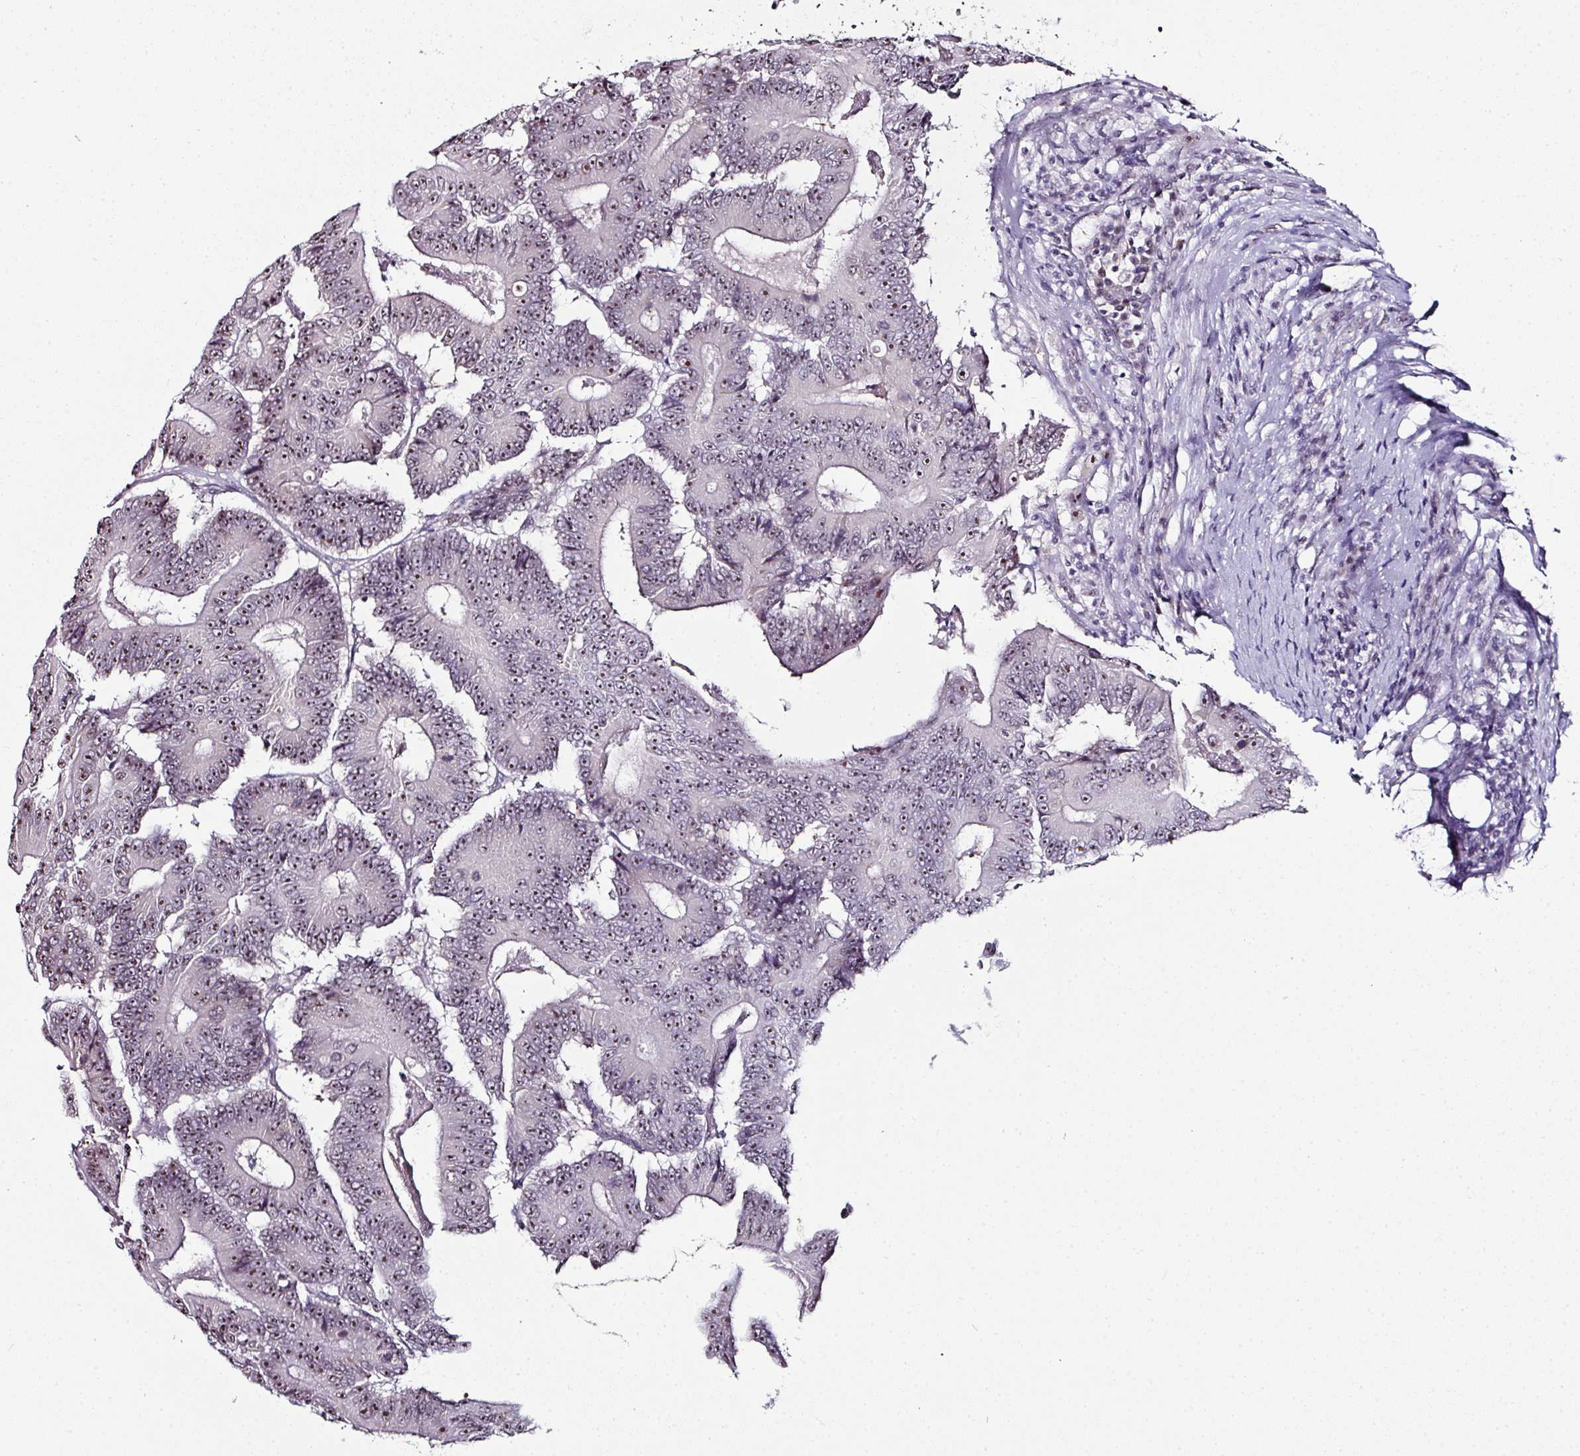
{"staining": {"intensity": "moderate", "quantity": ">75%", "location": "nuclear"}, "tissue": "colorectal cancer", "cell_type": "Tumor cells", "image_type": "cancer", "snomed": [{"axis": "morphology", "description": "Adenocarcinoma, NOS"}, {"axis": "topography", "description": "Colon"}], "caption": "A brown stain shows moderate nuclear expression of a protein in colorectal cancer (adenocarcinoma) tumor cells.", "gene": "NACC2", "patient": {"sex": "male", "age": 83}}